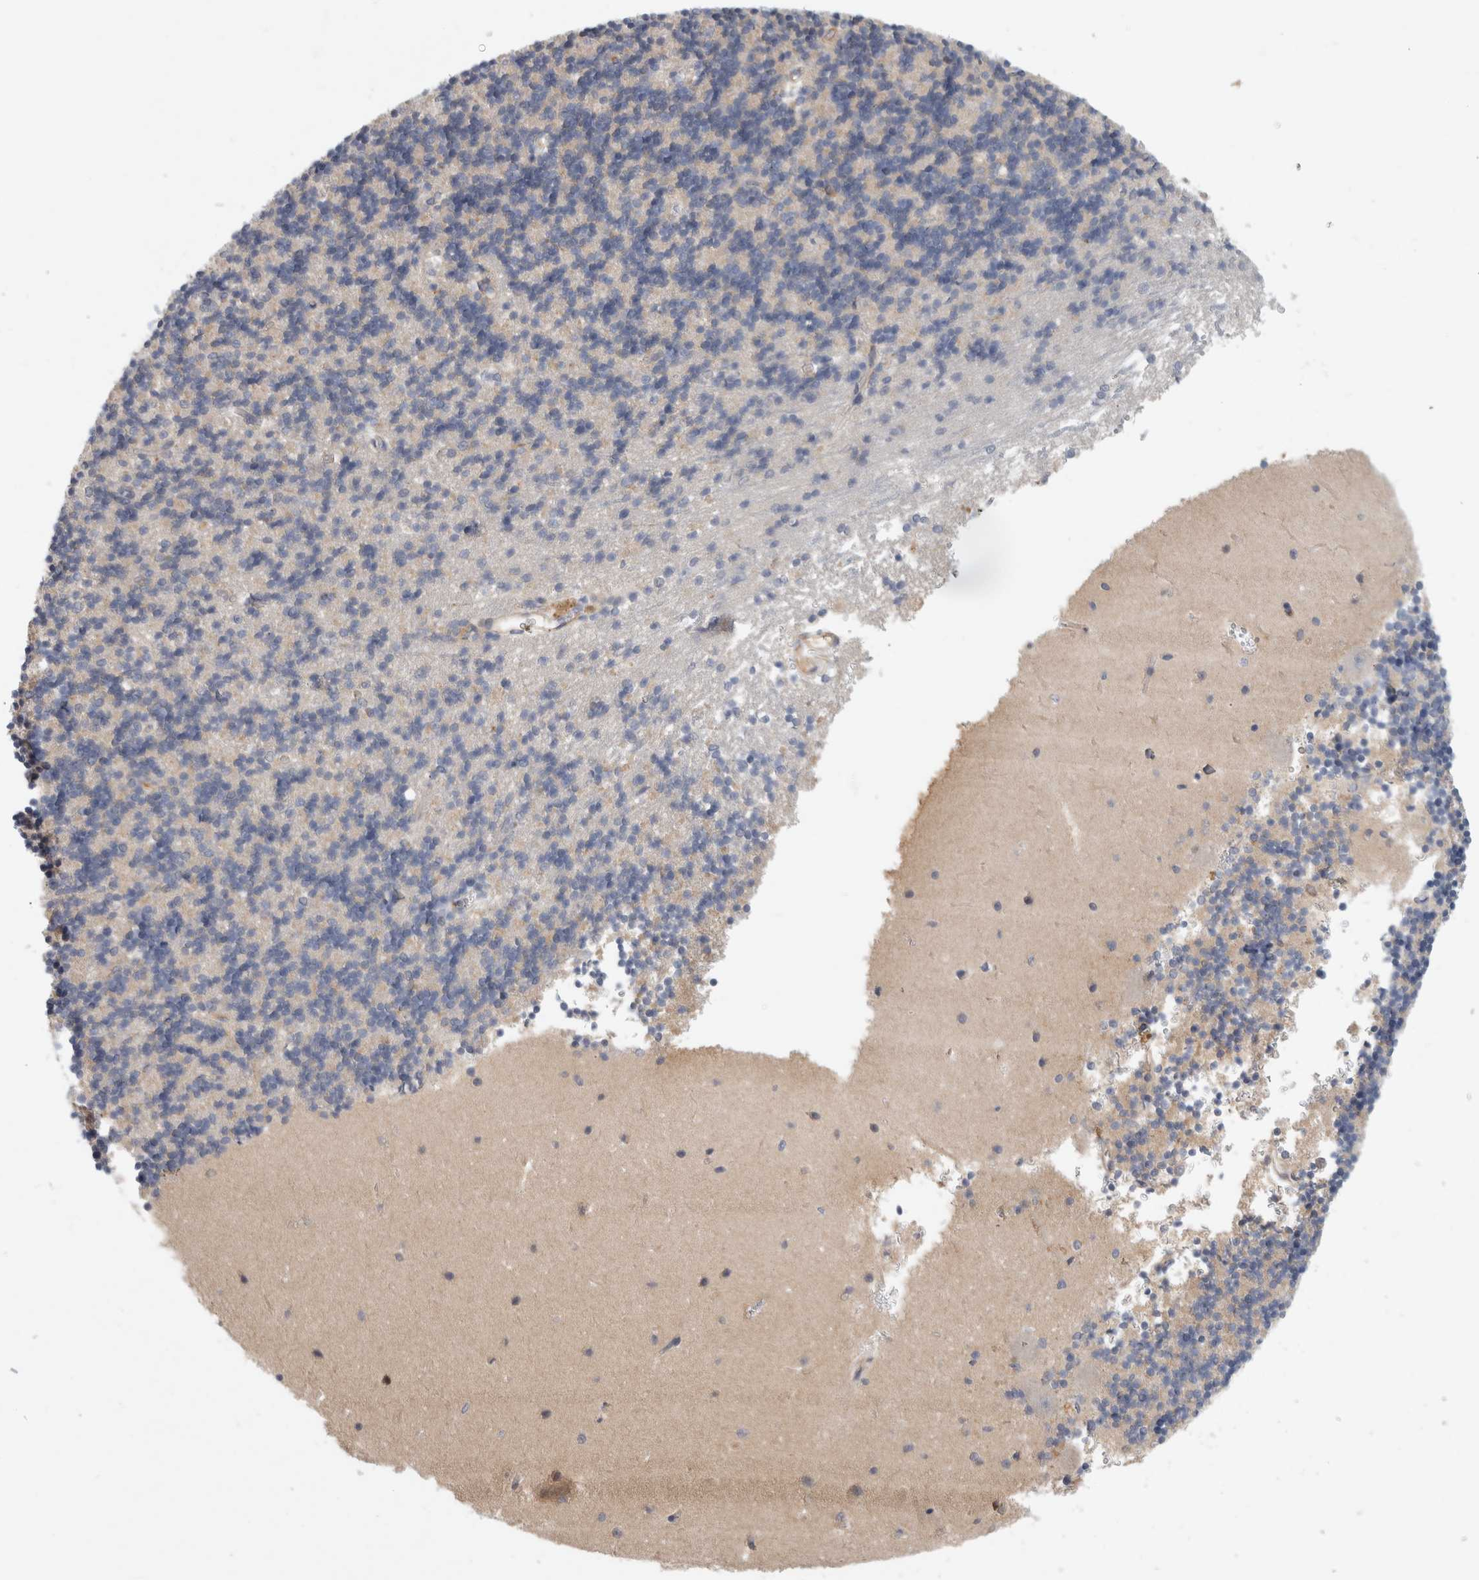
{"staining": {"intensity": "negative", "quantity": "none", "location": "none"}, "tissue": "cerebellum", "cell_type": "Cells in granular layer", "image_type": "normal", "snomed": [{"axis": "morphology", "description": "Normal tissue, NOS"}, {"axis": "topography", "description": "Cerebellum"}], "caption": "This is an immunohistochemistry (IHC) micrograph of benign cerebellum. There is no expression in cells in granular layer.", "gene": "PGM1", "patient": {"sex": "male", "age": 37}}